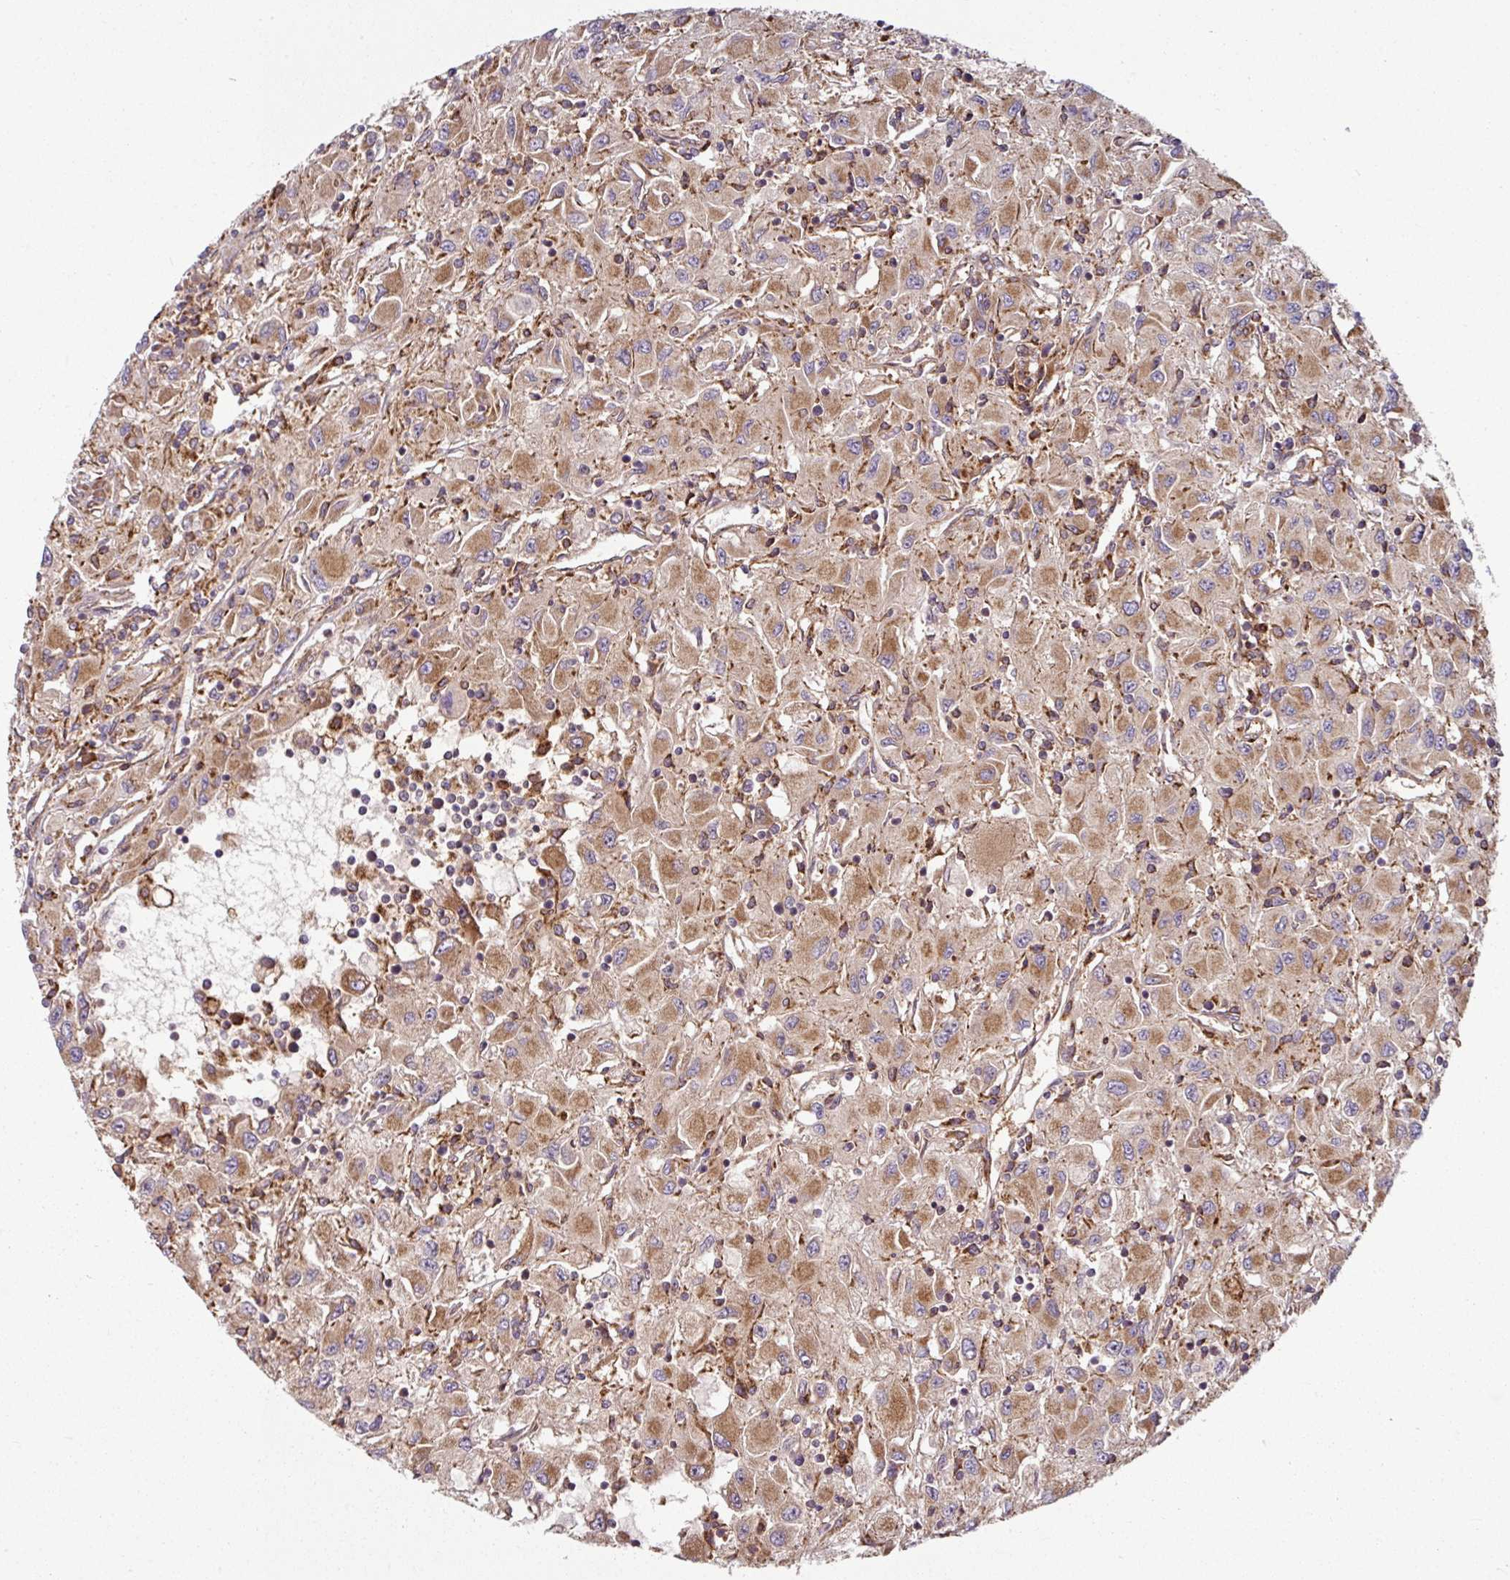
{"staining": {"intensity": "moderate", "quantity": ">75%", "location": "cytoplasmic/membranous"}, "tissue": "renal cancer", "cell_type": "Tumor cells", "image_type": "cancer", "snomed": [{"axis": "morphology", "description": "Adenocarcinoma, NOS"}, {"axis": "topography", "description": "Kidney"}], "caption": "The histopathology image exhibits staining of renal cancer (adenocarcinoma), revealing moderate cytoplasmic/membranous protein expression (brown color) within tumor cells. The protein of interest is stained brown, and the nuclei are stained in blue (DAB IHC with brightfield microscopy, high magnification).", "gene": "RAB5A", "patient": {"sex": "female", "age": 67}}